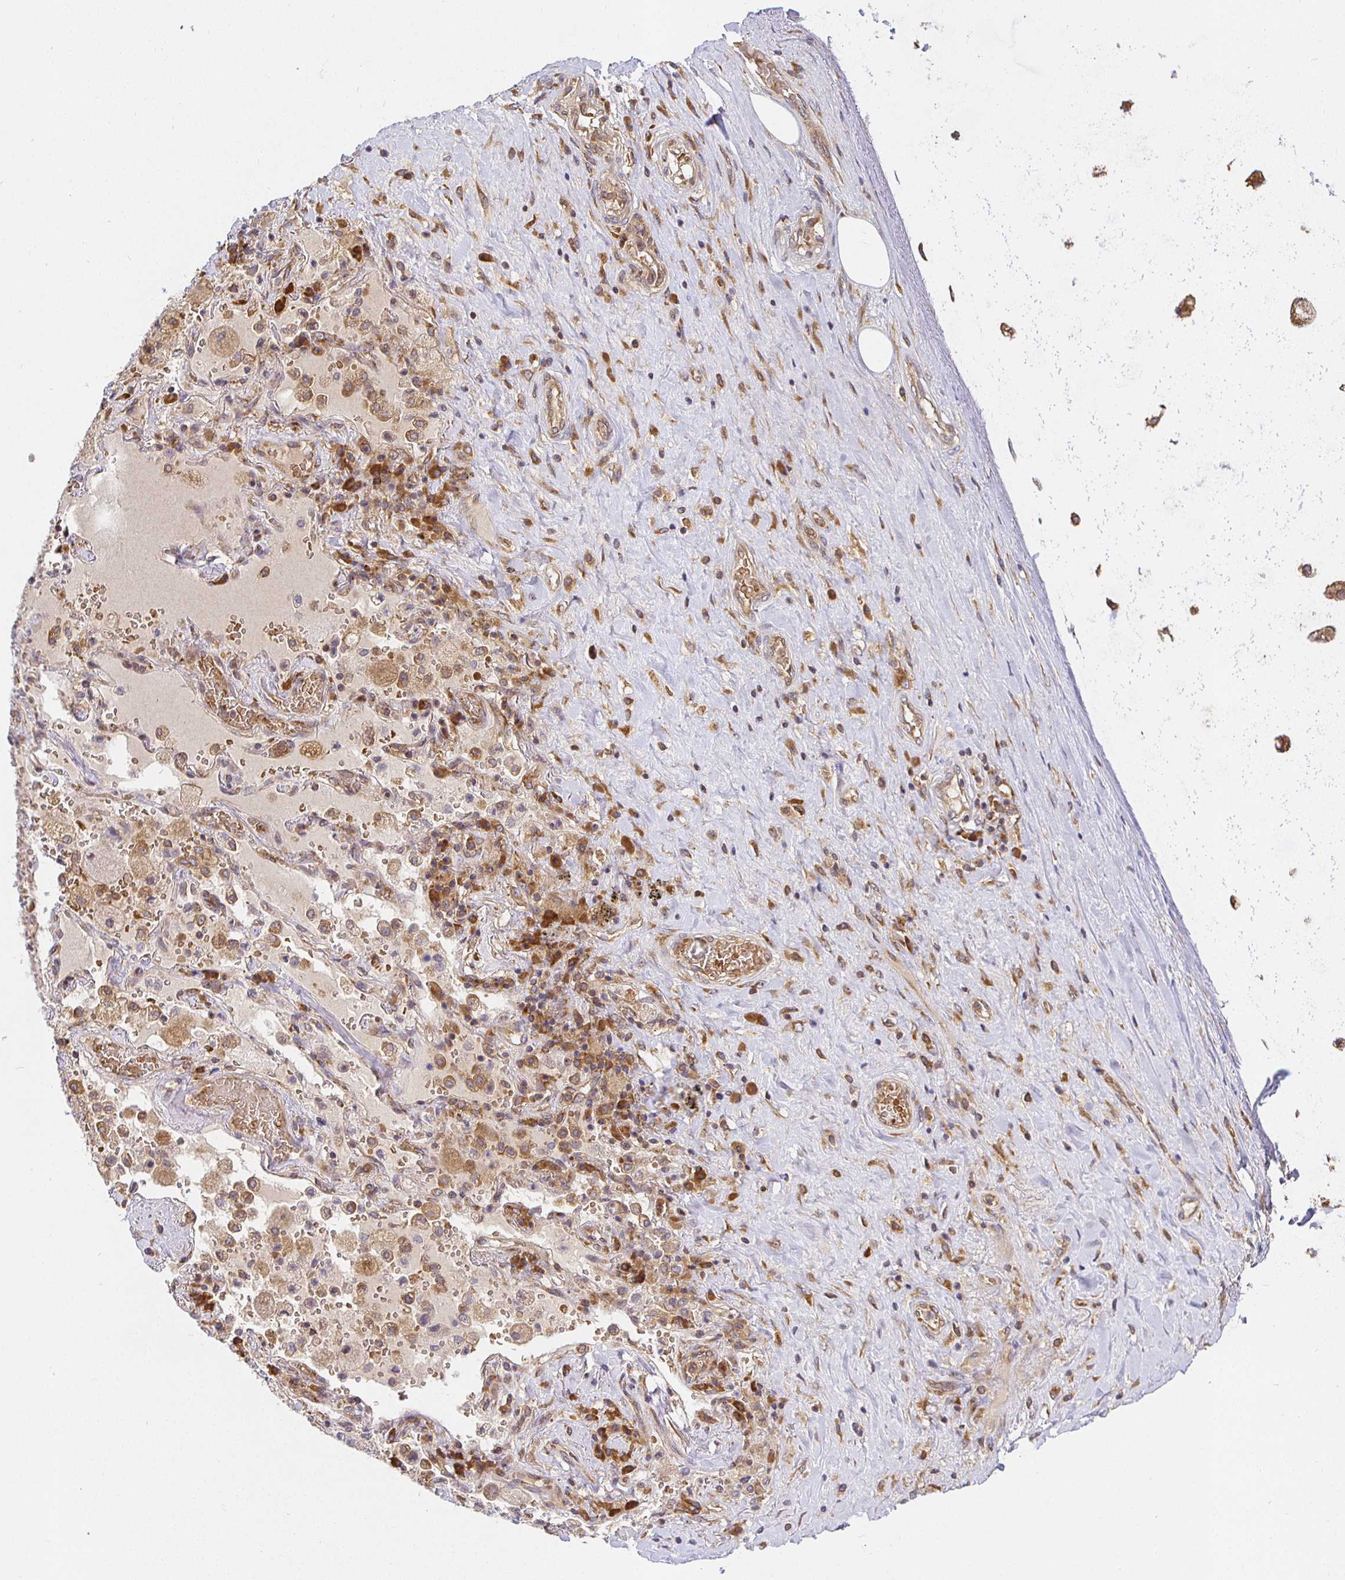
{"staining": {"intensity": "weak", "quantity": ">75%", "location": "cytoplasmic/membranous"}, "tissue": "soft tissue", "cell_type": "Fibroblasts", "image_type": "normal", "snomed": [{"axis": "morphology", "description": "Normal tissue, NOS"}, {"axis": "topography", "description": "Cartilage tissue"}, {"axis": "topography", "description": "Bronchus"}], "caption": "An immunohistochemistry (IHC) micrograph of benign tissue is shown. Protein staining in brown highlights weak cytoplasmic/membranous positivity in soft tissue within fibroblasts. The protein of interest is stained brown, and the nuclei are stained in blue (DAB (3,3'-diaminobenzidine) IHC with brightfield microscopy, high magnification).", "gene": "IRAK1", "patient": {"sex": "male", "age": 64}}